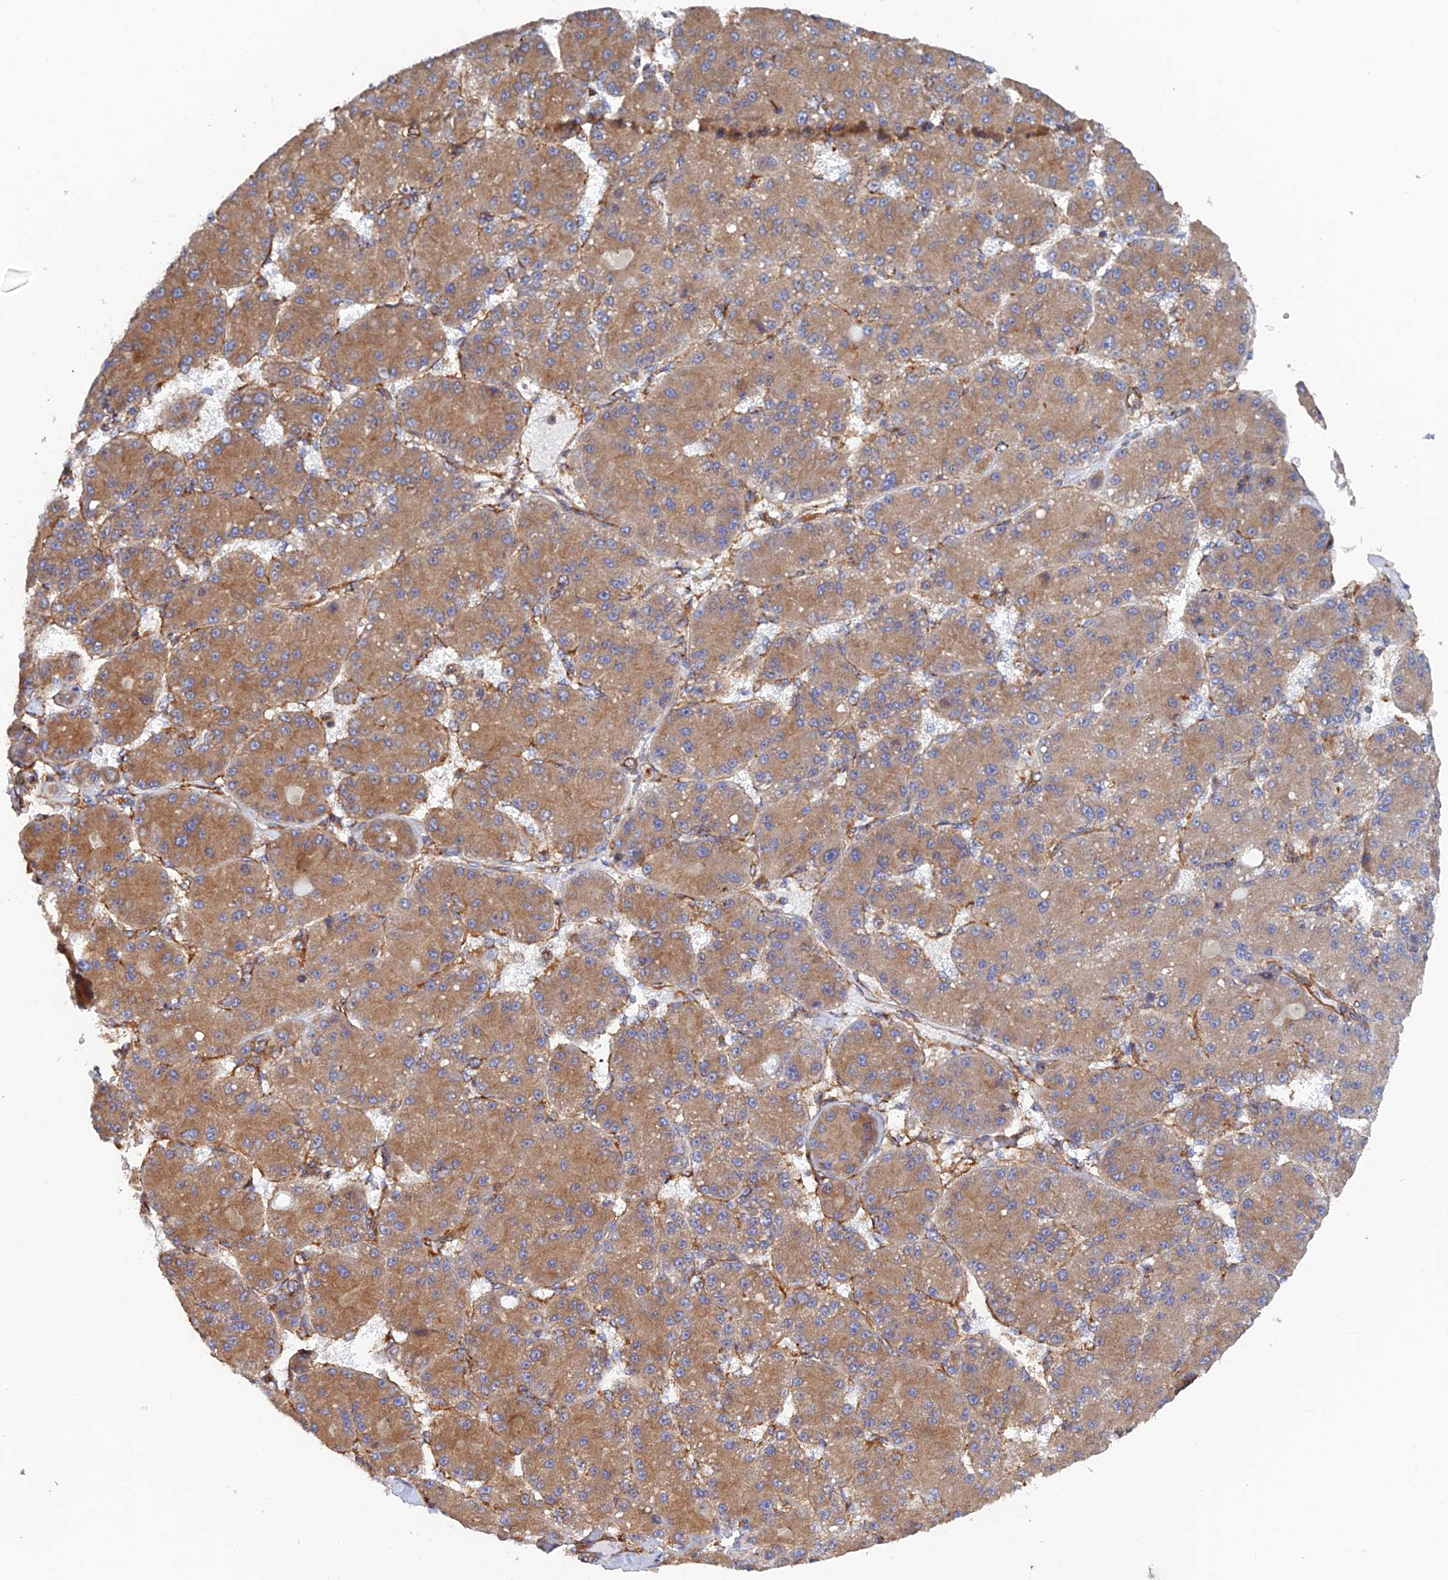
{"staining": {"intensity": "moderate", "quantity": ">75%", "location": "cytoplasmic/membranous"}, "tissue": "liver cancer", "cell_type": "Tumor cells", "image_type": "cancer", "snomed": [{"axis": "morphology", "description": "Carcinoma, Hepatocellular, NOS"}, {"axis": "topography", "description": "Liver"}], "caption": "Liver cancer tissue exhibits moderate cytoplasmic/membranous expression in about >75% of tumor cells, visualized by immunohistochemistry. (DAB IHC, brown staining for protein, blue staining for nuclei).", "gene": "DCTN2", "patient": {"sex": "male", "age": 67}}